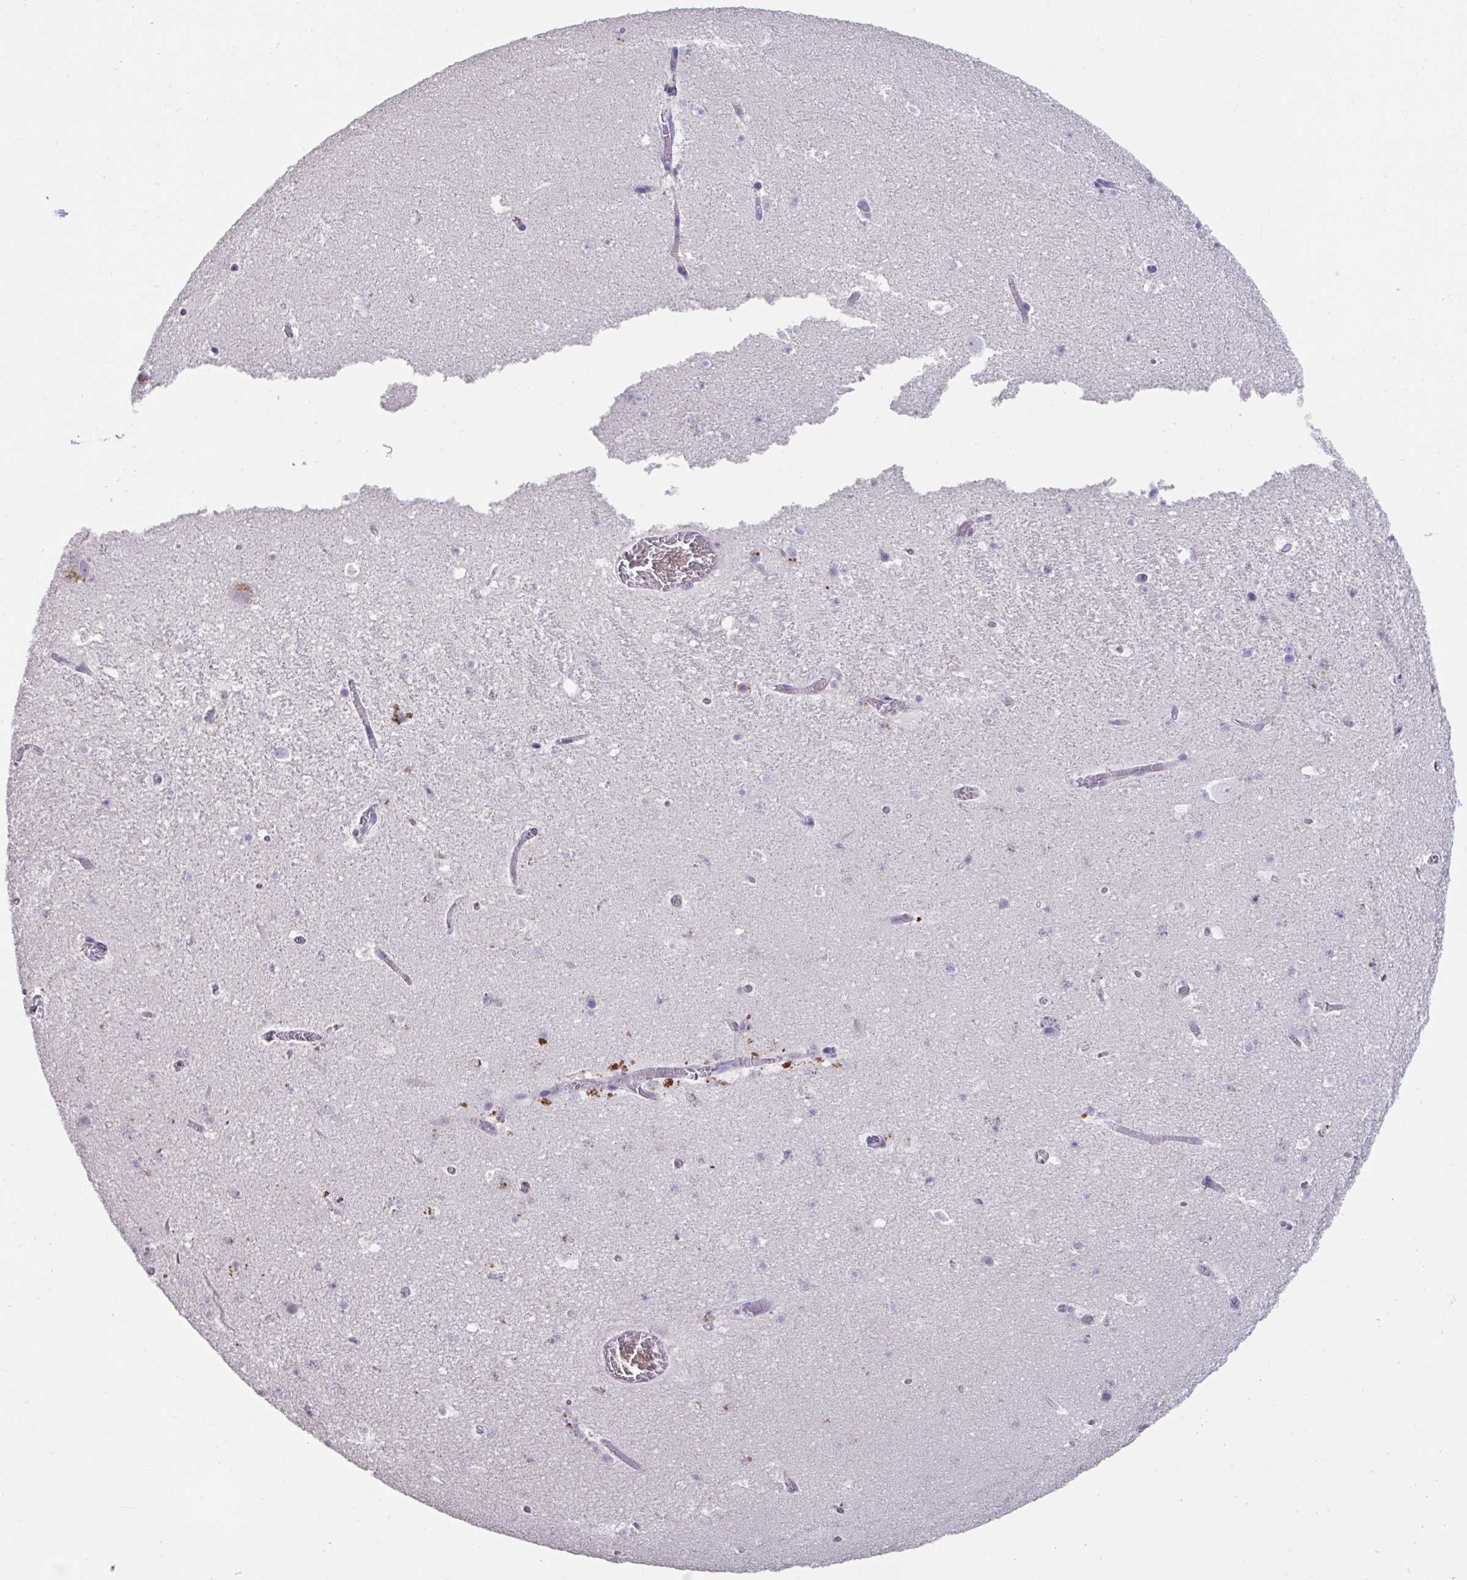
{"staining": {"intensity": "negative", "quantity": "none", "location": "none"}, "tissue": "hippocampus", "cell_type": "Glial cells", "image_type": "normal", "snomed": [{"axis": "morphology", "description": "Normal tissue, NOS"}, {"axis": "topography", "description": "Hippocampus"}], "caption": "A high-resolution histopathology image shows immunohistochemistry (IHC) staining of unremarkable hippocampus, which displays no significant staining in glial cells.", "gene": "GPR162", "patient": {"sex": "female", "age": 42}}